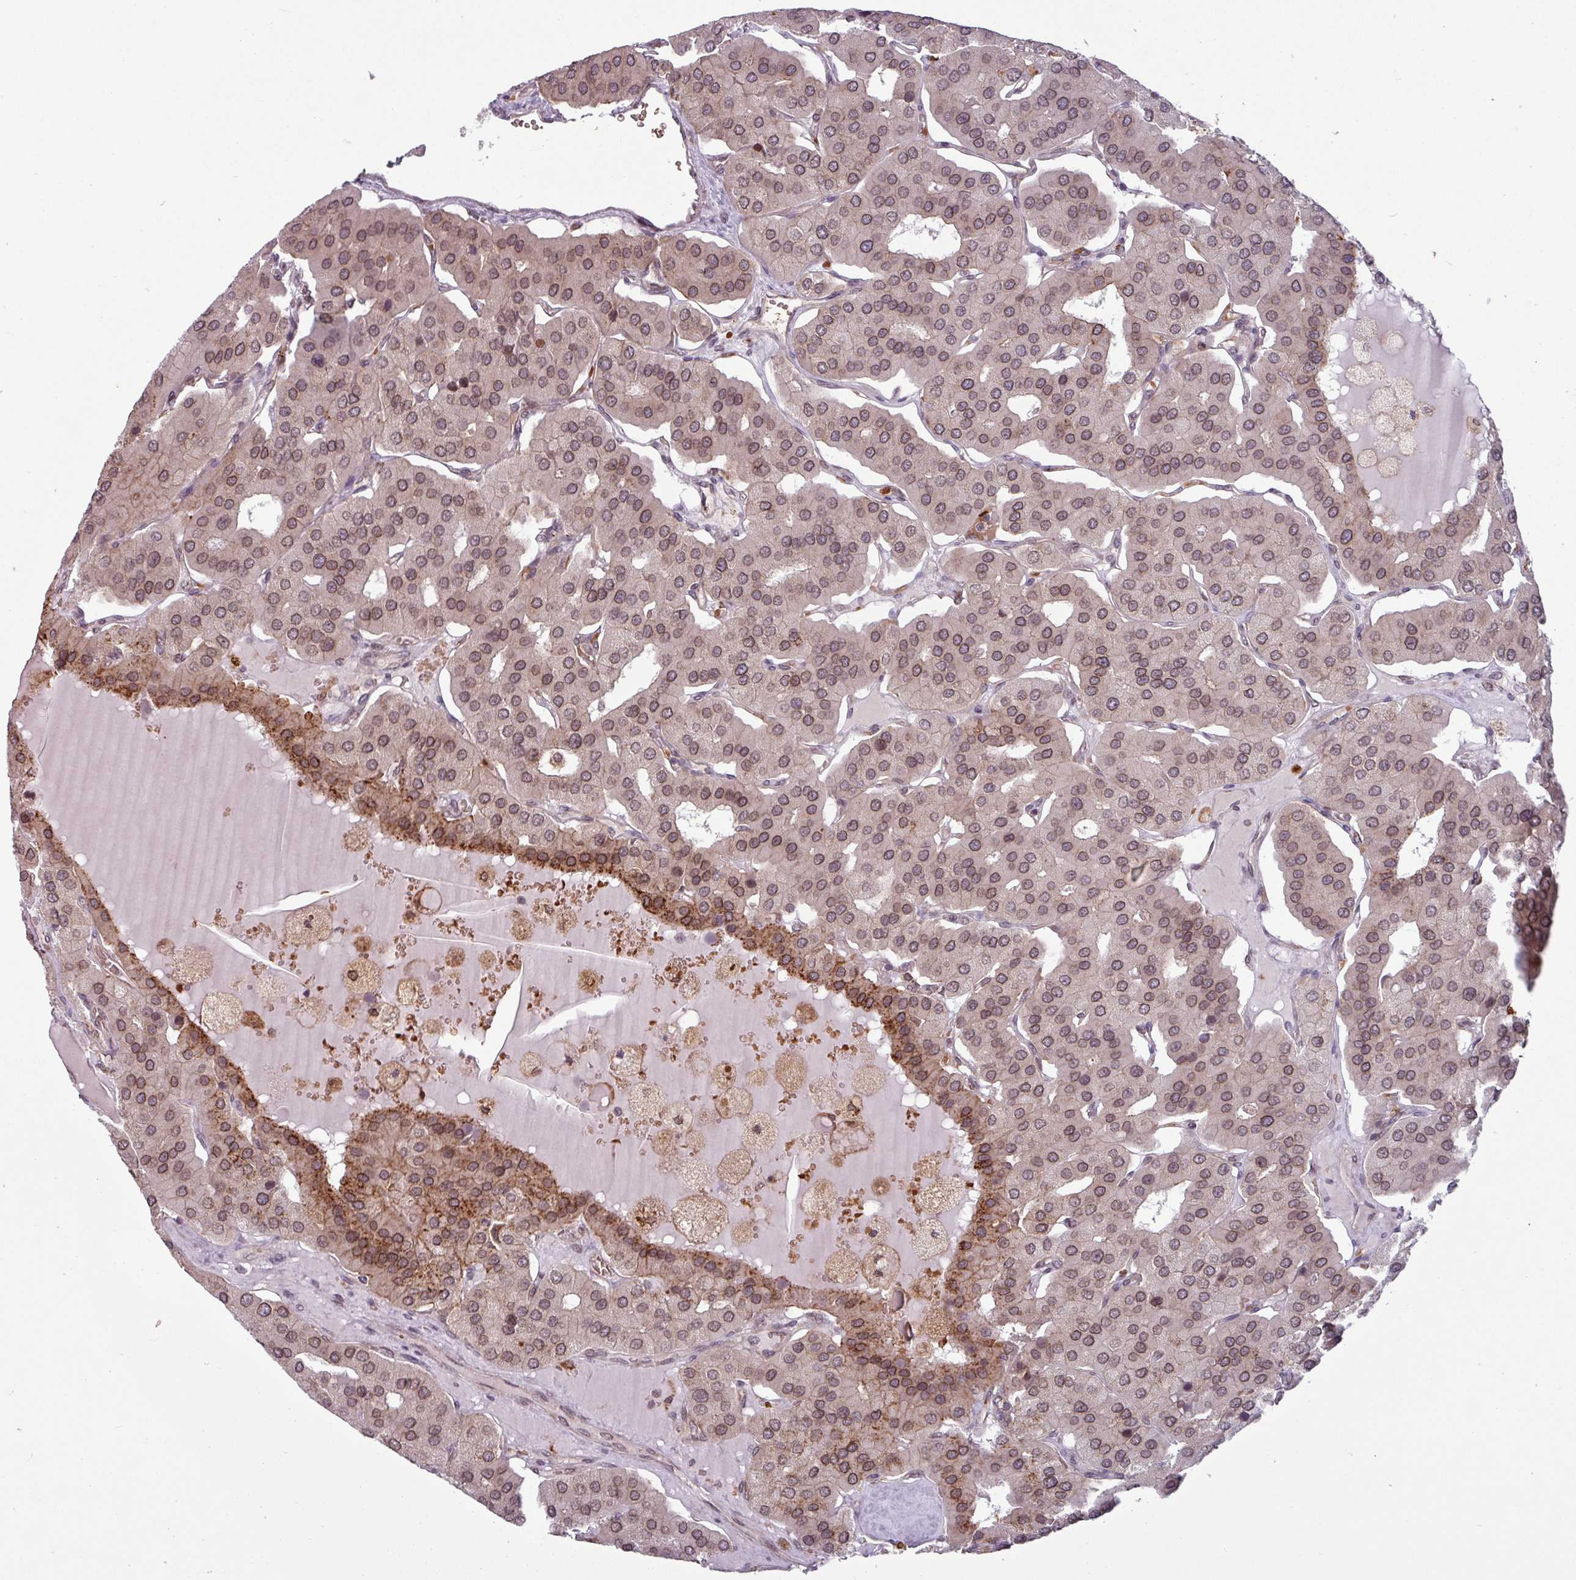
{"staining": {"intensity": "moderate", "quantity": "25%-75%", "location": "cytoplasmic/membranous,nuclear"}, "tissue": "parathyroid gland", "cell_type": "Glandular cells", "image_type": "normal", "snomed": [{"axis": "morphology", "description": "Normal tissue, NOS"}, {"axis": "morphology", "description": "Adenoma, NOS"}, {"axis": "topography", "description": "Parathyroid gland"}], "caption": "Moderate cytoplasmic/membranous,nuclear staining is seen in approximately 25%-75% of glandular cells in unremarkable parathyroid gland.", "gene": "RBM4B", "patient": {"sex": "female", "age": 86}}